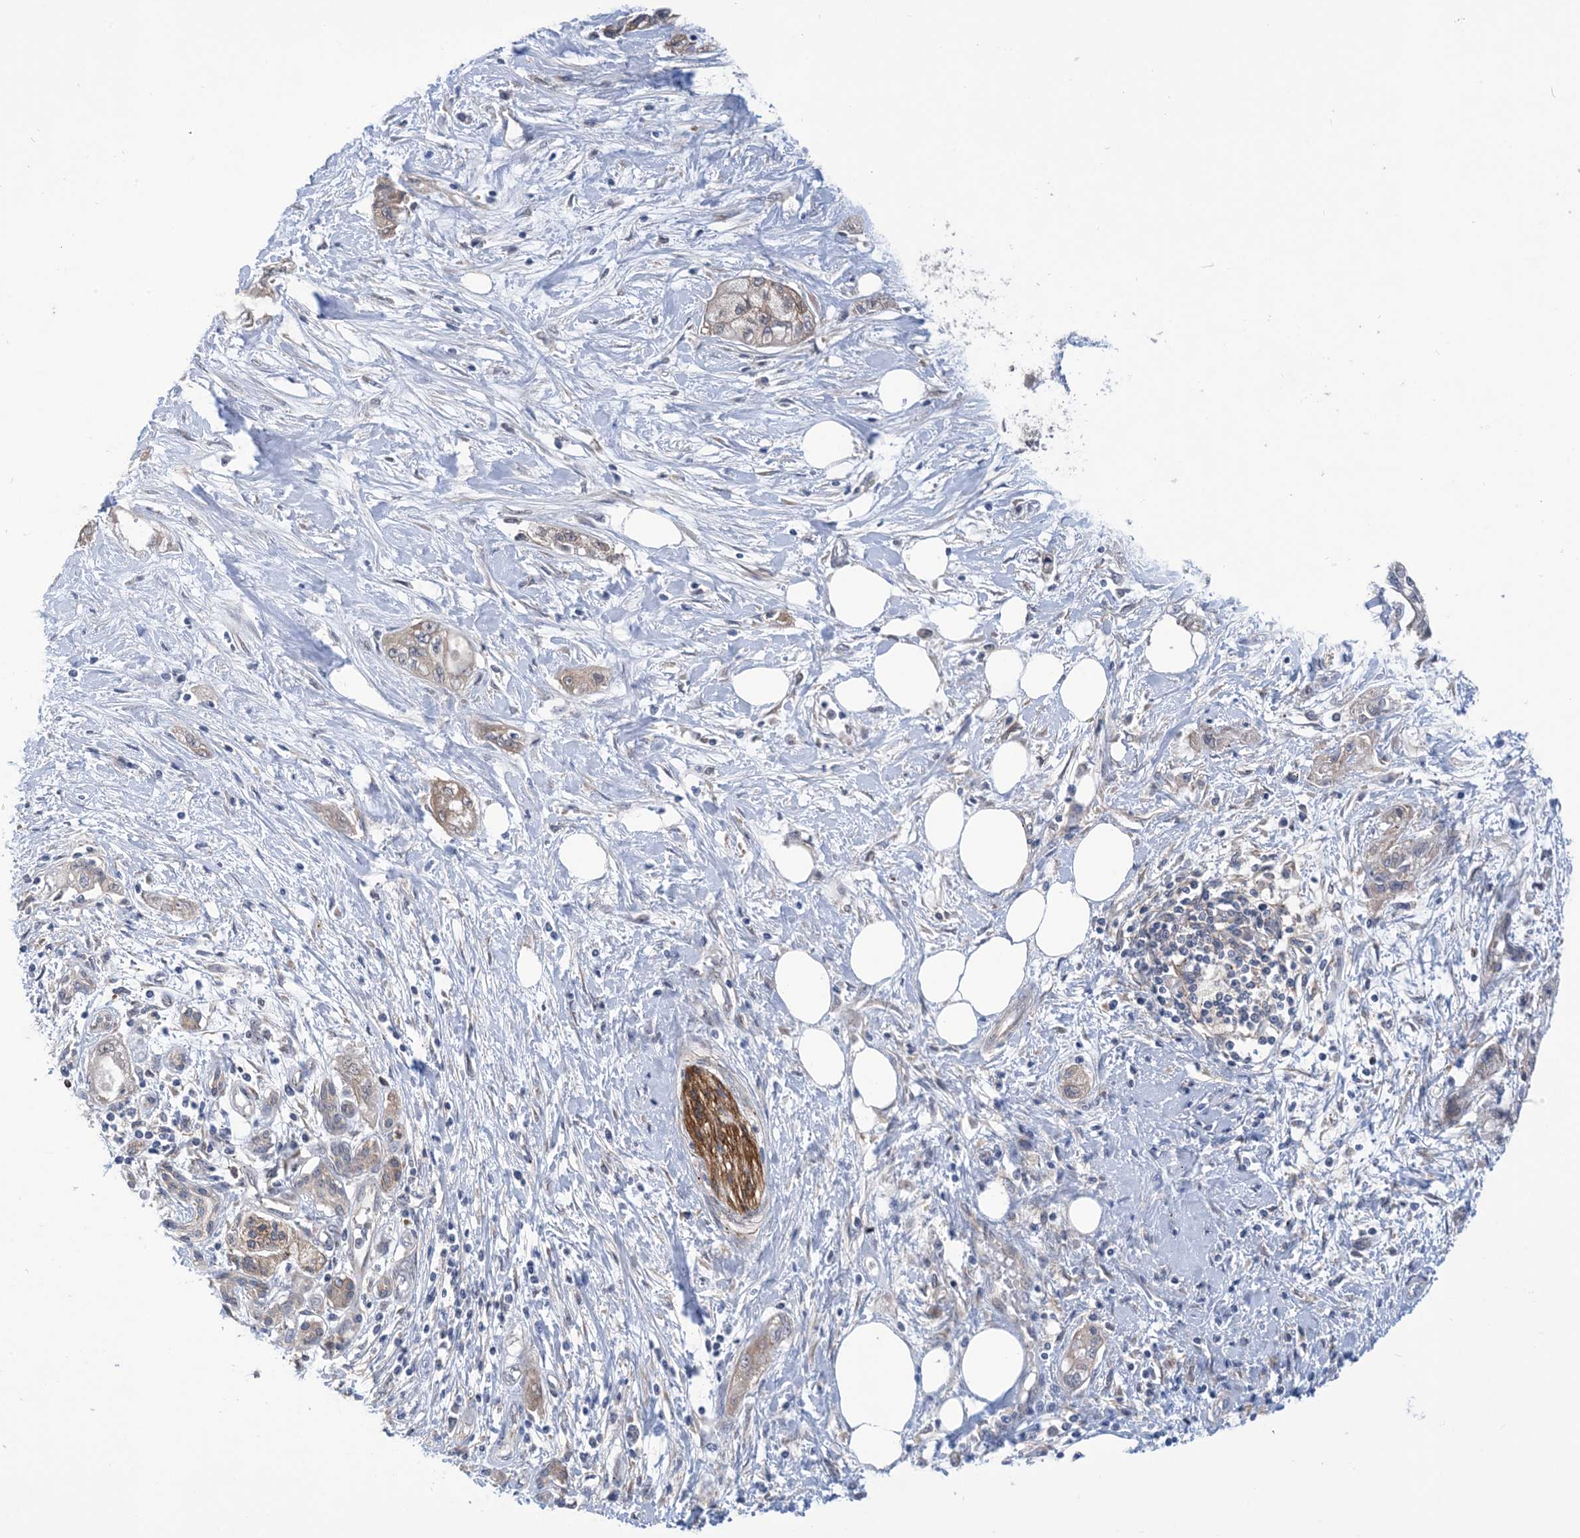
{"staining": {"intensity": "weak", "quantity": ">75%", "location": "cytoplasmic/membranous"}, "tissue": "pancreatic cancer", "cell_type": "Tumor cells", "image_type": "cancer", "snomed": [{"axis": "morphology", "description": "Adenocarcinoma, NOS"}, {"axis": "topography", "description": "Pancreas"}], "caption": "Immunohistochemistry photomicrograph of neoplastic tissue: human pancreatic adenocarcinoma stained using immunohistochemistry reveals low levels of weak protein expression localized specifically in the cytoplasmic/membranous of tumor cells, appearing as a cytoplasmic/membranous brown color.", "gene": "EHBP1", "patient": {"sex": "male", "age": 70}}